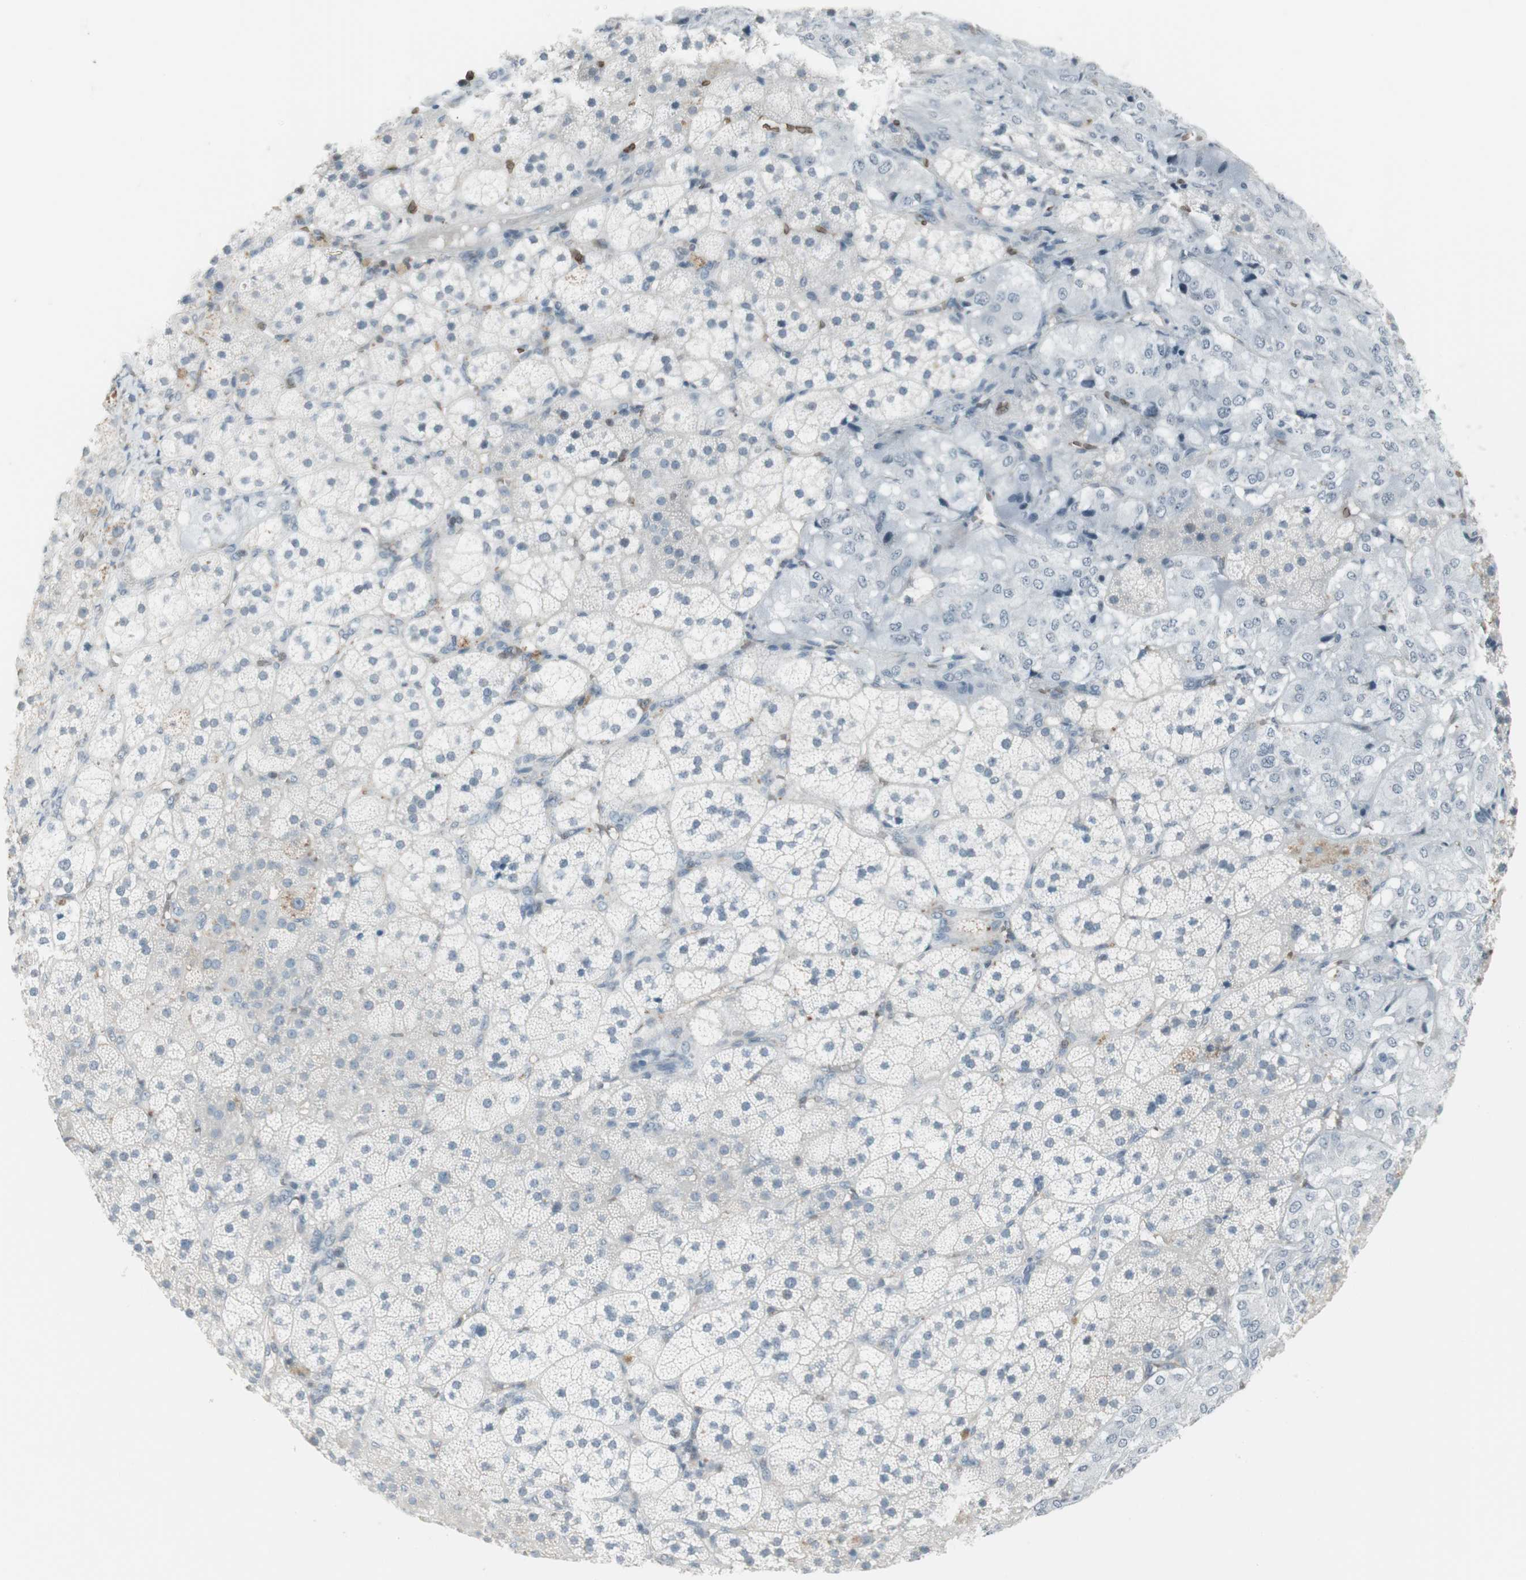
{"staining": {"intensity": "negative", "quantity": "none", "location": "none"}, "tissue": "adrenal gland", "cell_type": "Glandular cells", "image_type": "normal", "snomed": [{"axis": "morphology", "description": "Normal tissue, NOS"}, {"axis": "topography", "description": "Adrenal gland"}], "caption": "The micrograph shows no staining of glandular cells in normal adrenal gland.", "gene": "MAP4K1", "patient": {"sex": "female", "age": 44}}